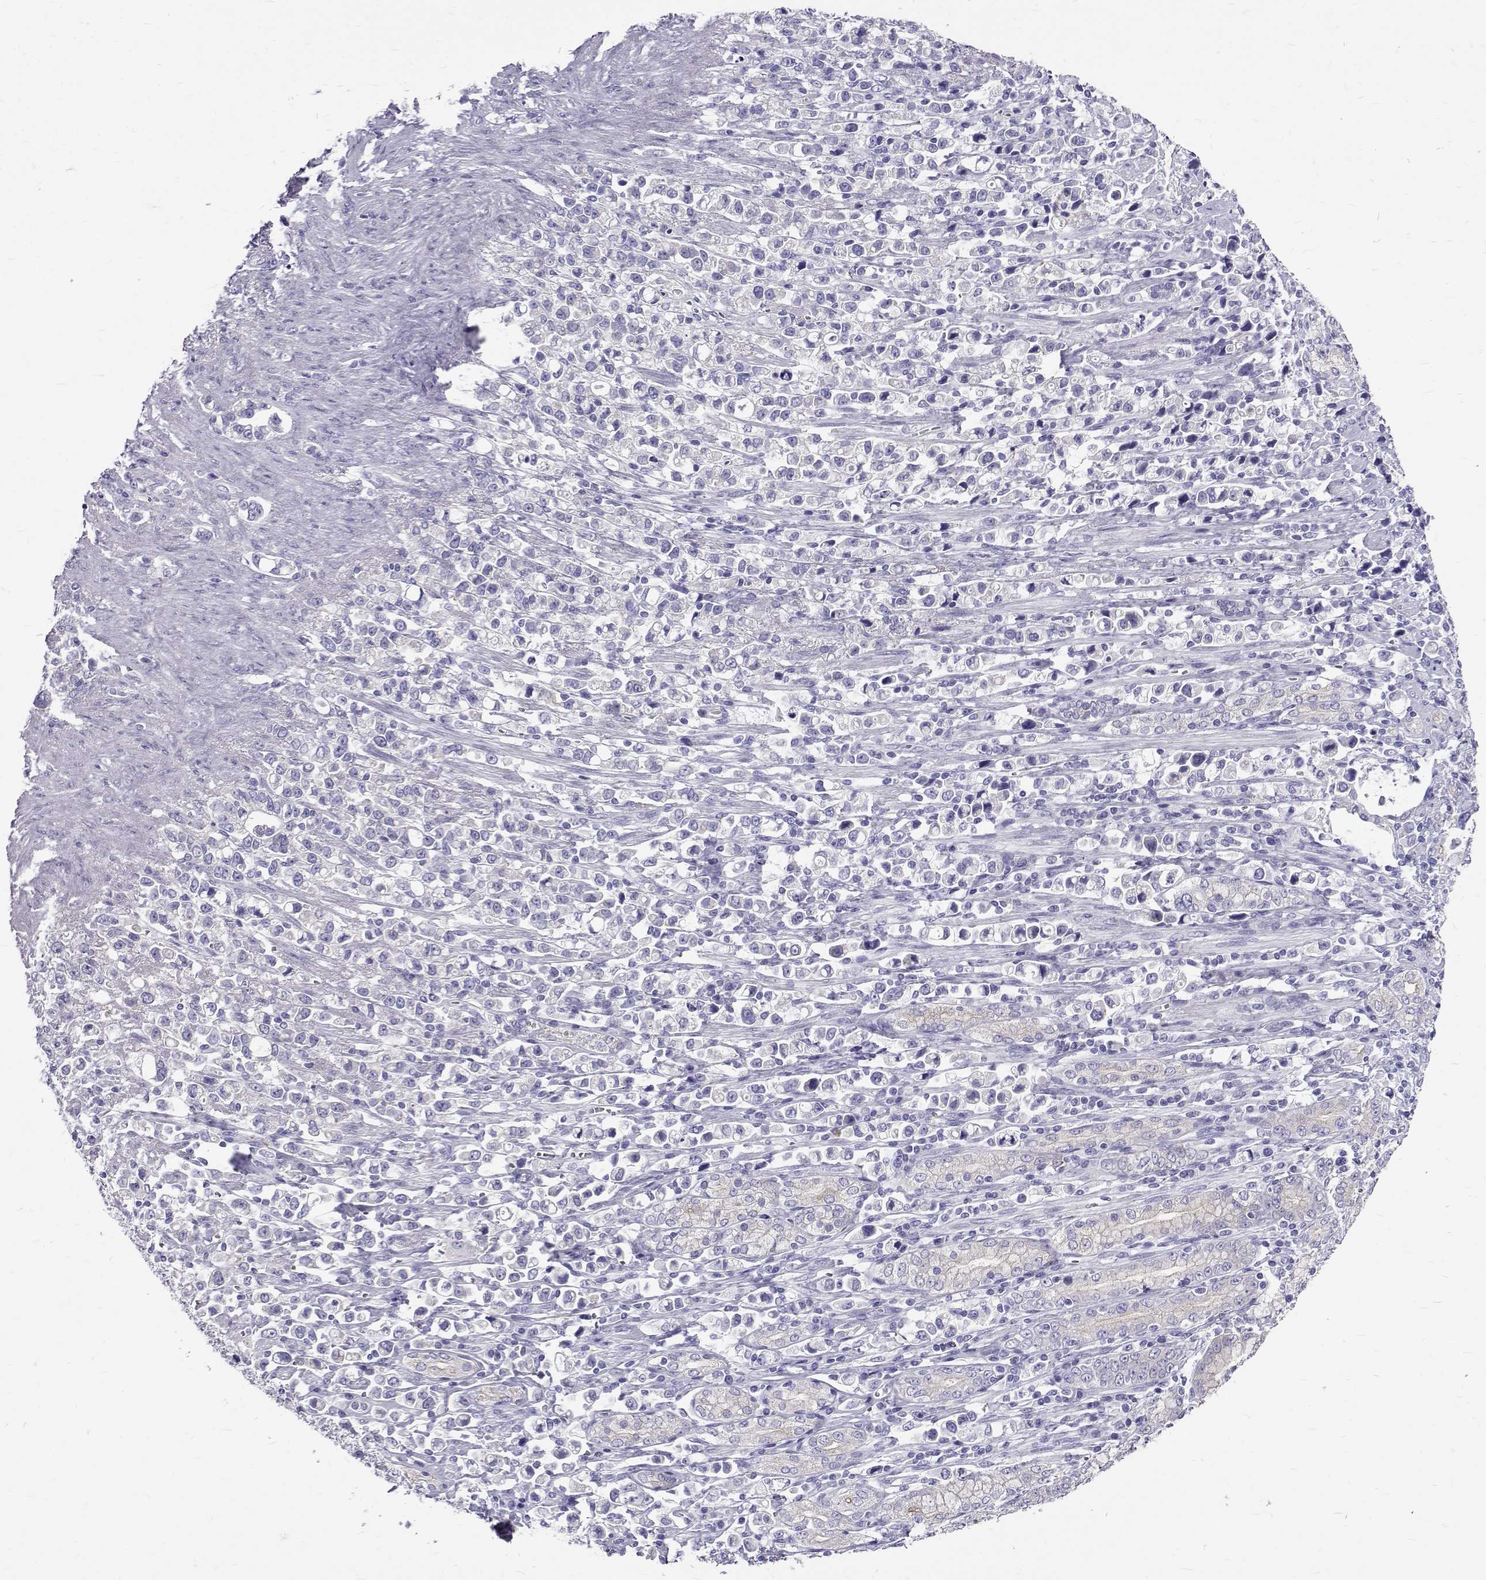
{"staining": {"intensity": "negative", "quantity": "none", "location": "none"}, "tissue": "stomach cancer", "cell_type": "Tumor cells", "image_type": "cancer", "snomed": [{"axis": "morphology", "description": "Adenocarcinoma, NOS"}, {"axis": "topography", "description": "Stomach"}], "caption": "An image of human stomach cancer (adenocarcinoma) is negative for staining in tumor cells.", "gene": "IGSF1", "patient": {"sex": "male", "age": 63}}